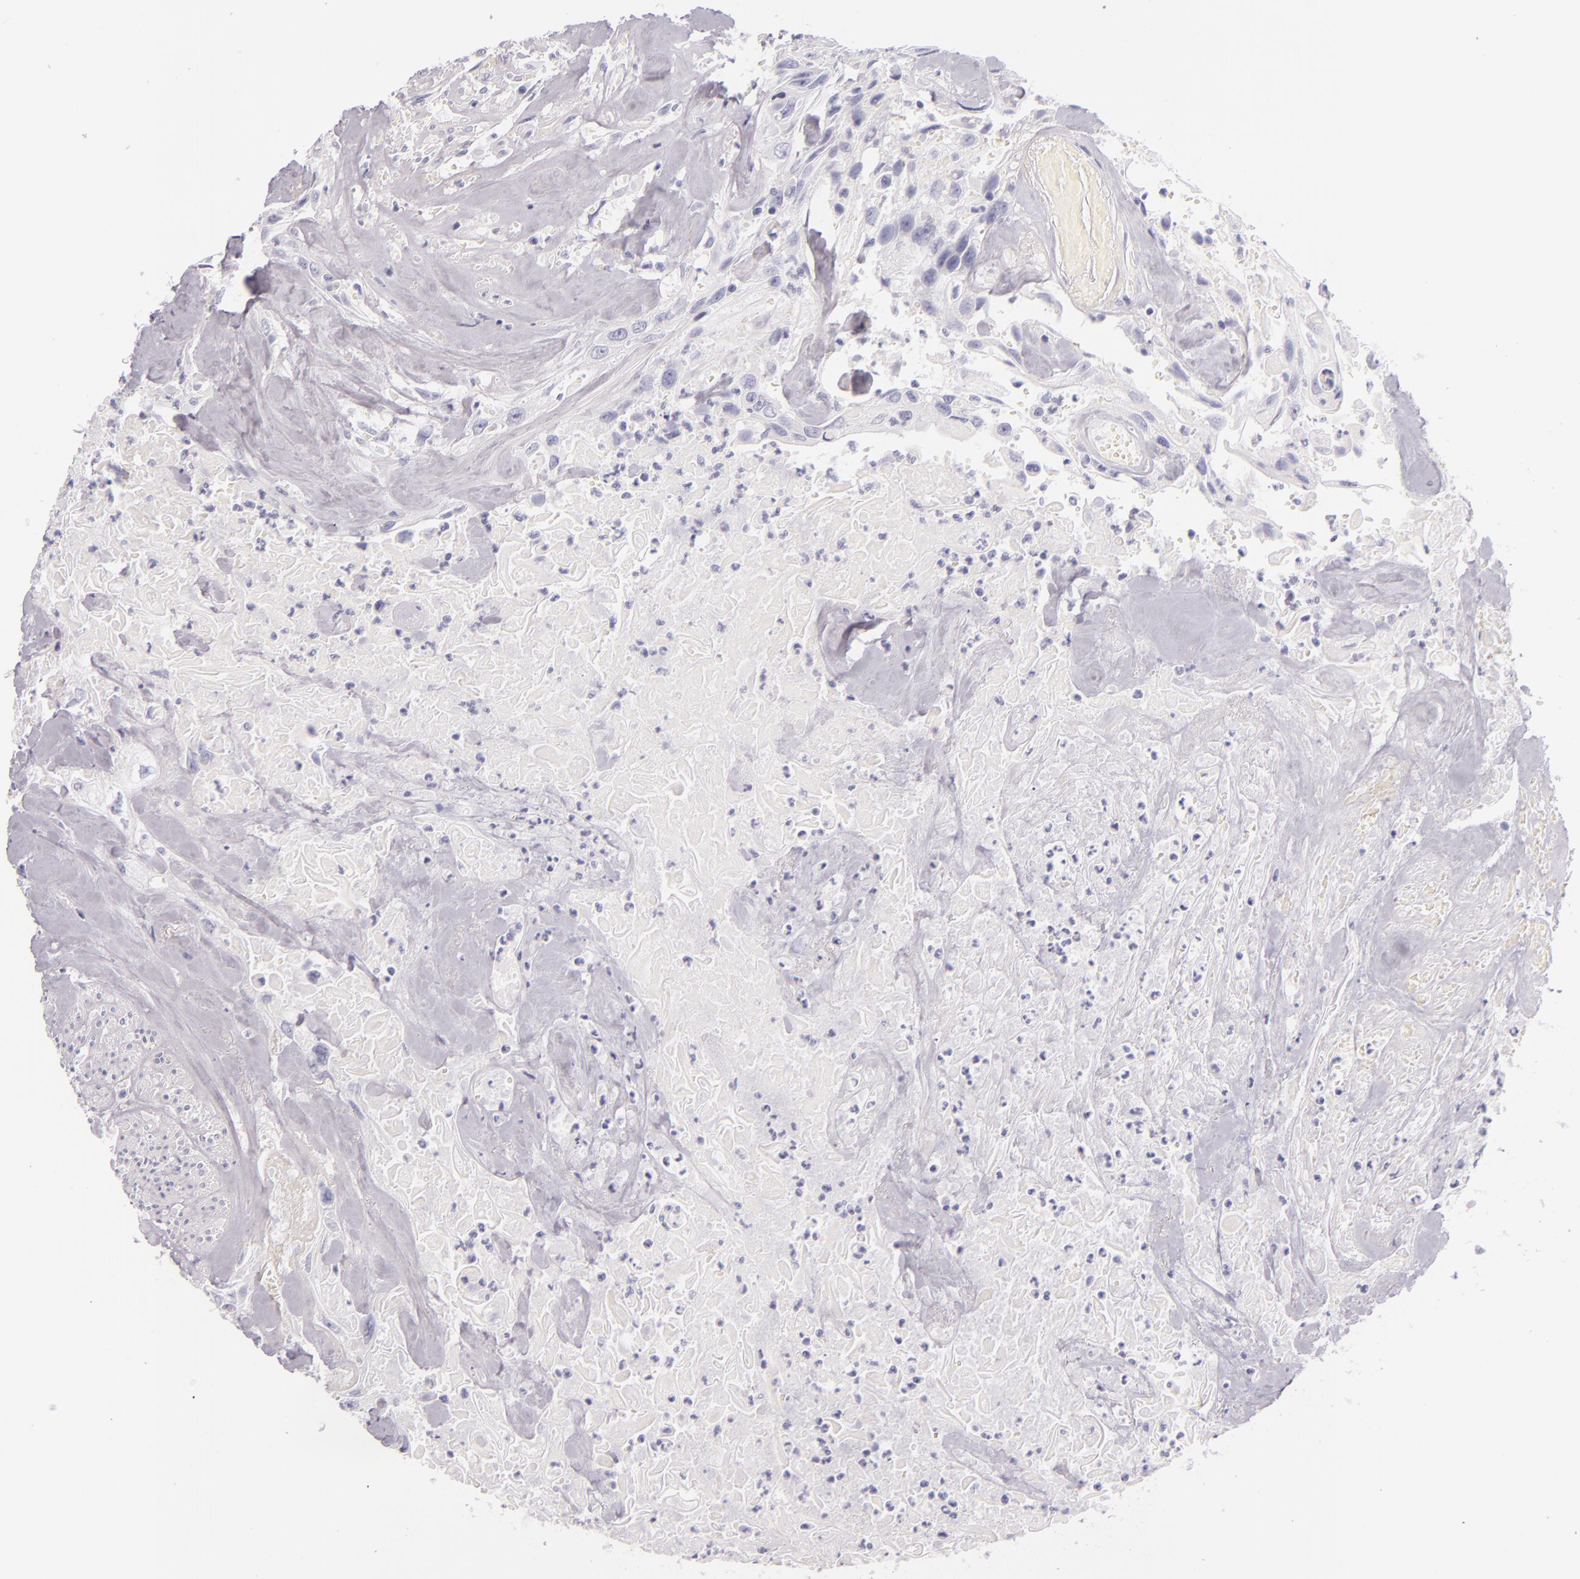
{"staining": {"intensity": "negative", "quantity": "none", "location": "none"}, "tissue": "urothelial cancer", "cell_type": "Tumor cells", "image_type": "cancer", "snomed": [{"axis": "morphology", "description": "Urothelial carcinoma, High grade"}, {"axis": "topography", "description": "Urinary bladder"}], "caption": "Immunohistochemistry micrograph of human urothelial carcinoma (high-grade) stained for a protein (brown), which demonstrates no positivity in tumor cells. The staining was performed using DAB (3,3'-diaminobenzidine) to visualize the protein expression in brown, while the nuclei were stained in blue with hematoxylin (Magnification: 20x).", "gene": "INA", "patient": {"sex": "female", "age": 84}}